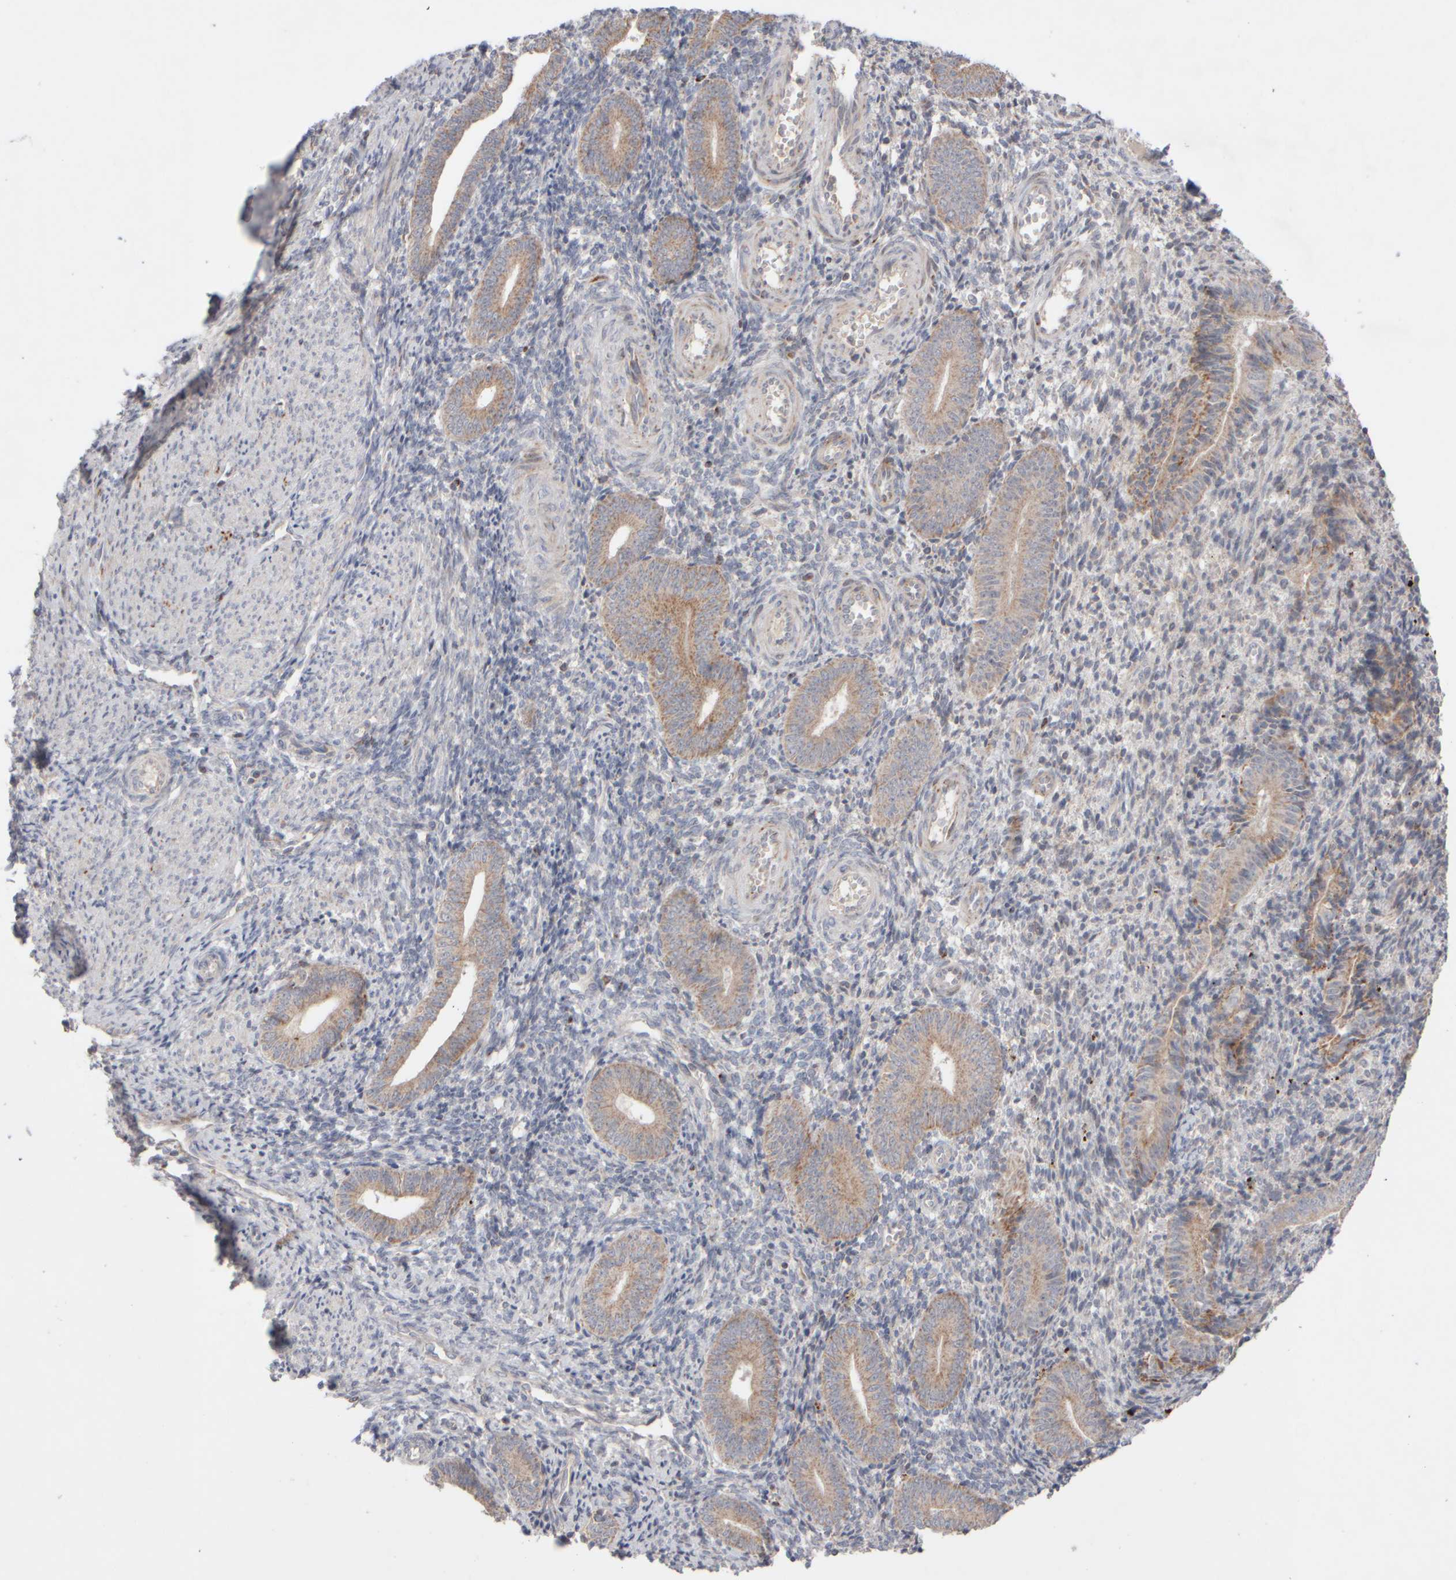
{"staining": {"intensity": "negative", "quantity": "none", "location": "none"}, "tissue": "endometrium", "cell_type": "Cells in endometrial stroma", "image_type": "normal", "snomed": [{"axis": "morphology", "description": "Normal tissue, NOS"}, {"axis": "topography", "description": "Uterus"}, {"axis": "topography", "description": "Endometrium"}], "caption": "The micrograph exhibits no significant positivity in cells in endometrial stroma of endometrium. The staining is performed using DAB brown chromogen with nuclei counter-stained in using hematoxylin.", "gene": "CHADL", "patient": {"sex": "female", "age": 33}}